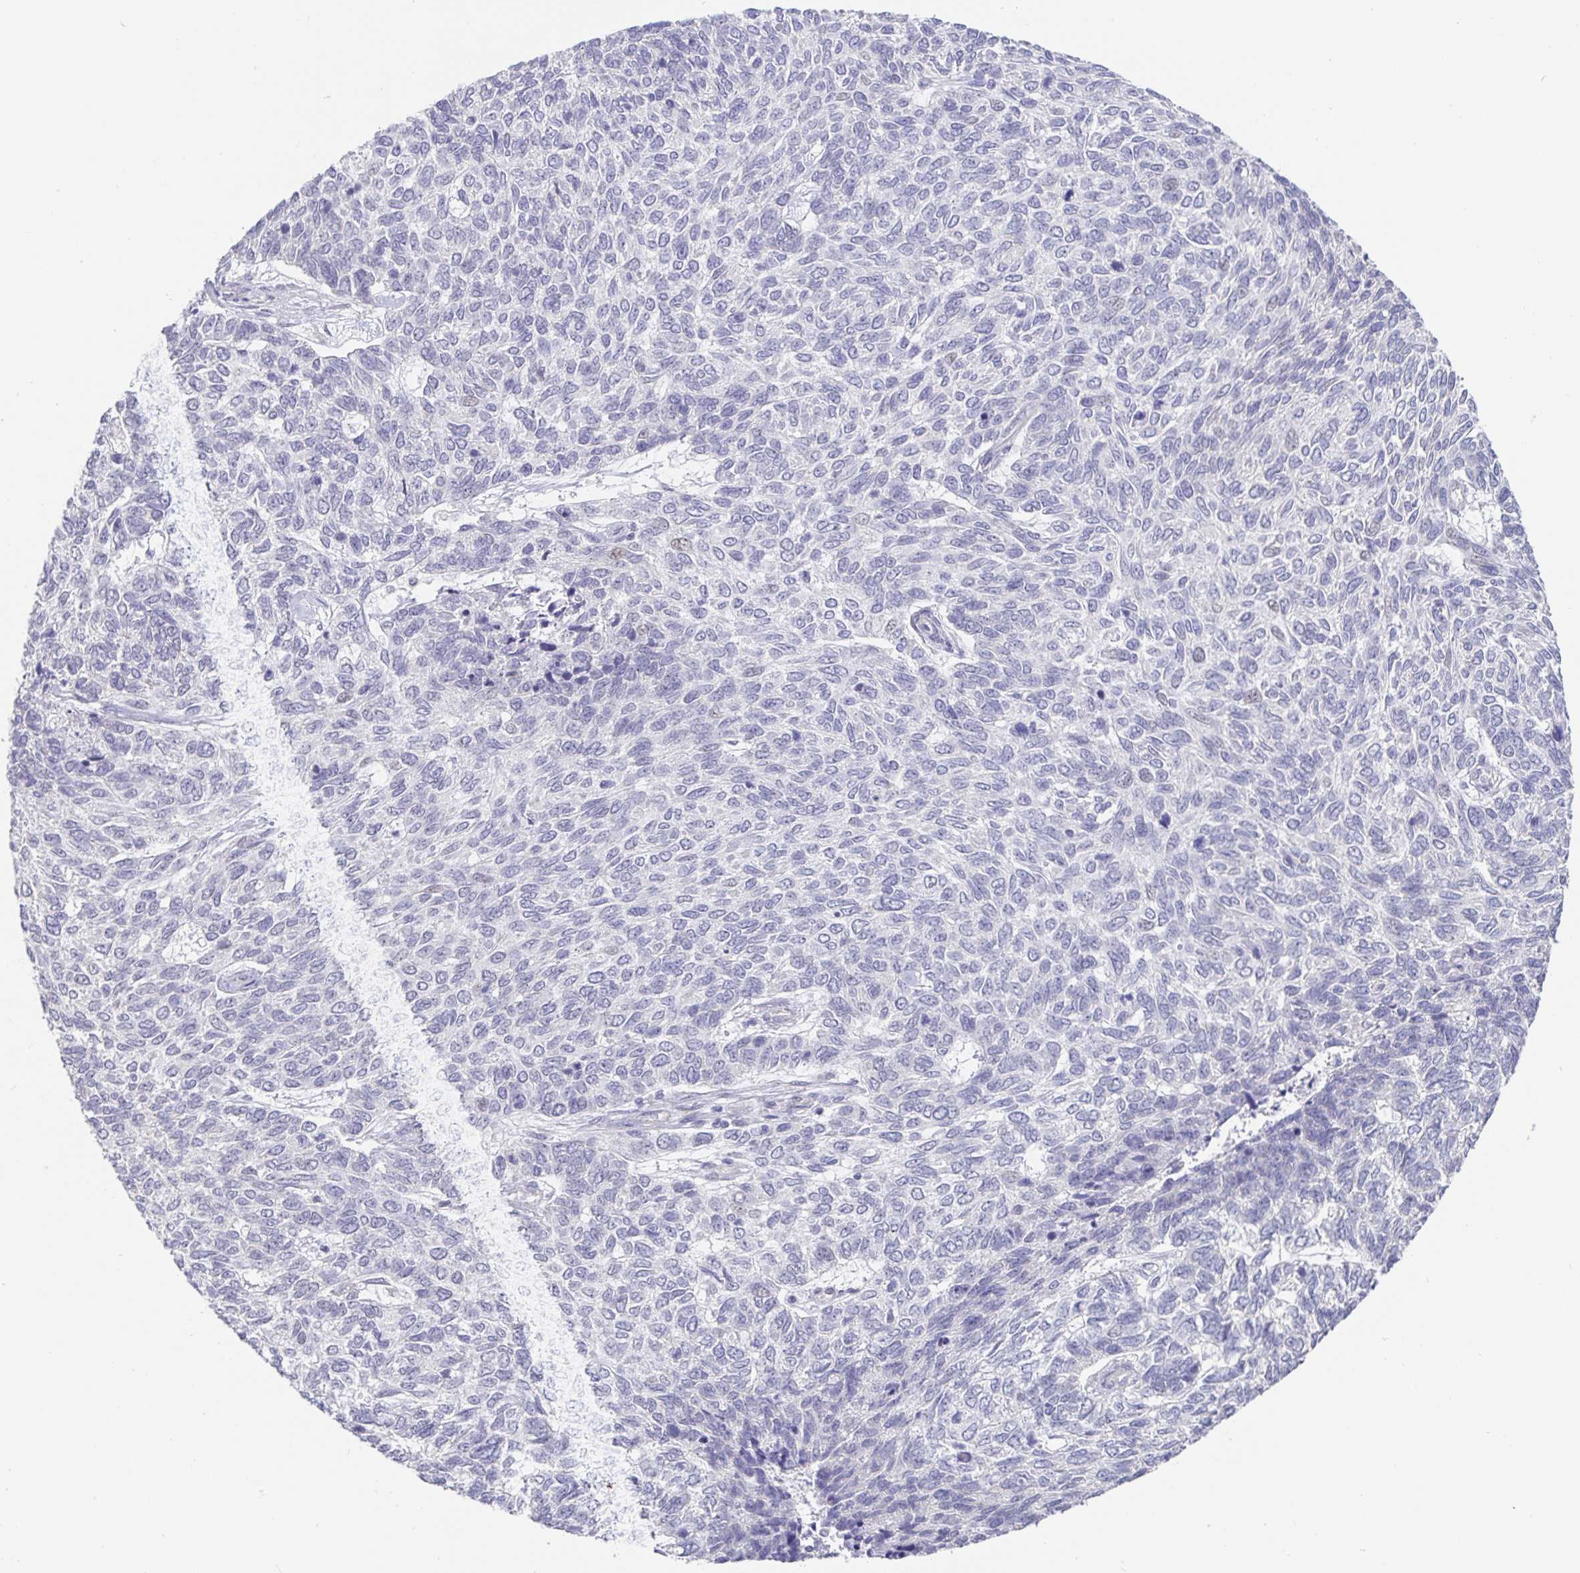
{"staining": {"intensity": "negative", "quantity": "none", "location": "none"}, "tissue": "skin cancer", "cell_type": "Tumor cells", "image_type": "cancer", "snomed": [{"axis": "morphology", "description": "Basal cell carcinoma"}, {"axis": "topography", "description": "Skin"}], "caption": "Protein analysis of skin basal cell carcinoma displays no significant staining in tumor cells.", "gene": "CIT", "patient": {"sex": "female", "age": 65}}